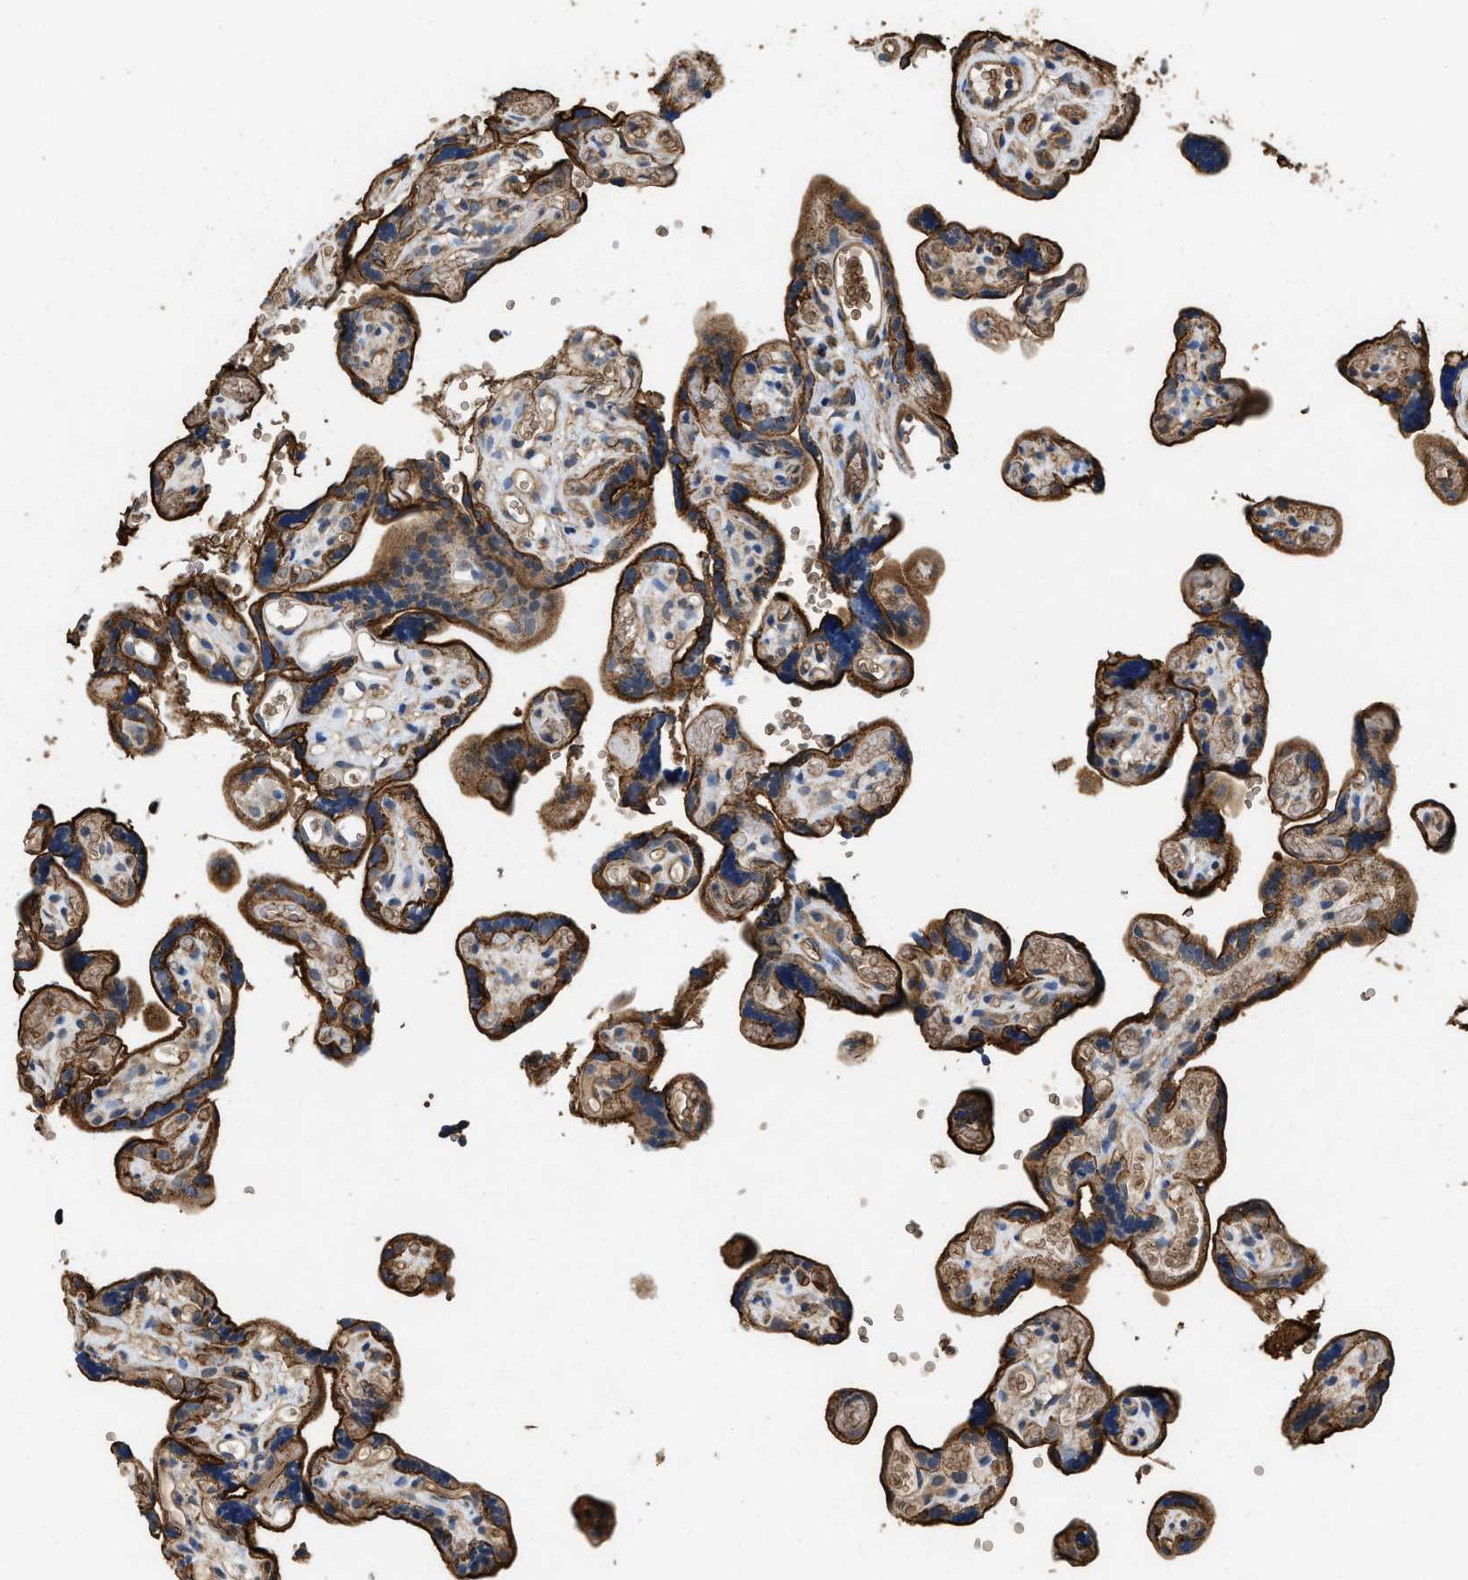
{"staining": {"intensity": "moderate", "quantity": ">75%", "location": "cytoplasmic/membranous"}, "tissue": "placenta", "cell_type": "Decidual cells", "image_type": "normal", "snomed": [{"axis": "morphology", "description": "Normal tissue, NOS"}, {"axis": "topography", "description": "Placenta"}], "caption": "DAB (3,3'-diaminobenzidine) immunohistochemical staining of normal placenta displays moderate cytoplasmic/membranous protein expression in approximately >75% of decidual cells. The staining was performed using DAB, with brown indicating positive protein expression. Nuclei are stained blue with hematoxylin.", "gene": "LINGO2", "patient": {"sex": "female", "age": 30}}